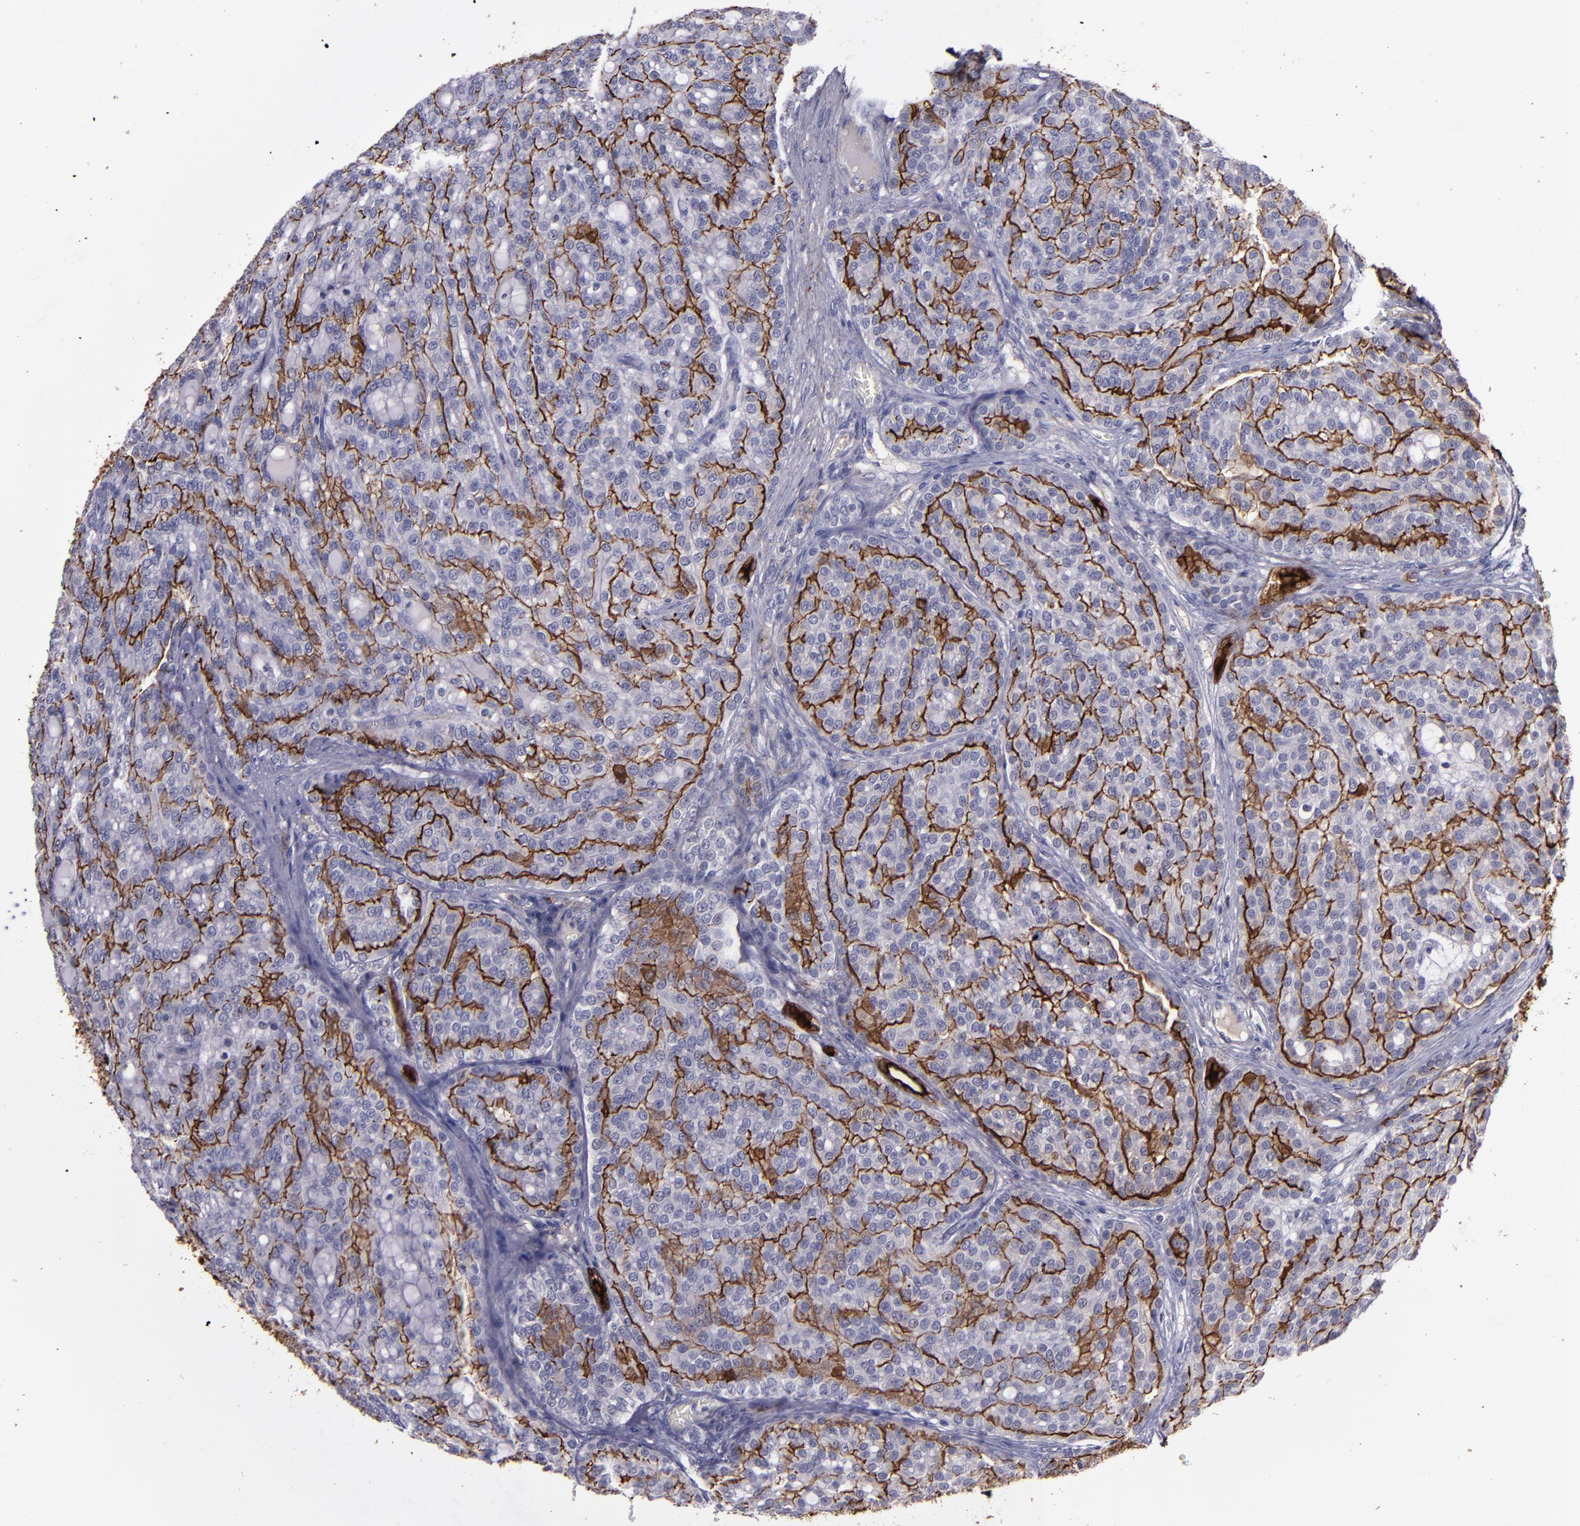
{"staining": {"intensity": "strong", "quantity": "25%-75%", "location": "cytoplasmic/membranous"}, "tissue": "renal cancer", "cell_type": "Tumor cells", "image_type": "cancer", "snomed": [{"axis": "morphology", "description": "Adenocarcinoma, NOS"}, {"axis": "topography", "description": "Kidney"}], "caption": "IHC (DAB (3,3'-diaminobenzidine)) staining of human renal cancer demonstrates strong cytoplasmic/membranous protein staining in approximately 25%-75% of tumor cells. The protein is stained brown, and the nuclei are stained in blue (DAB IHC with brightfield microscopy, high magnification).", "gene": "MFGE8", "patient": {"sex": "male", "age": 63}}